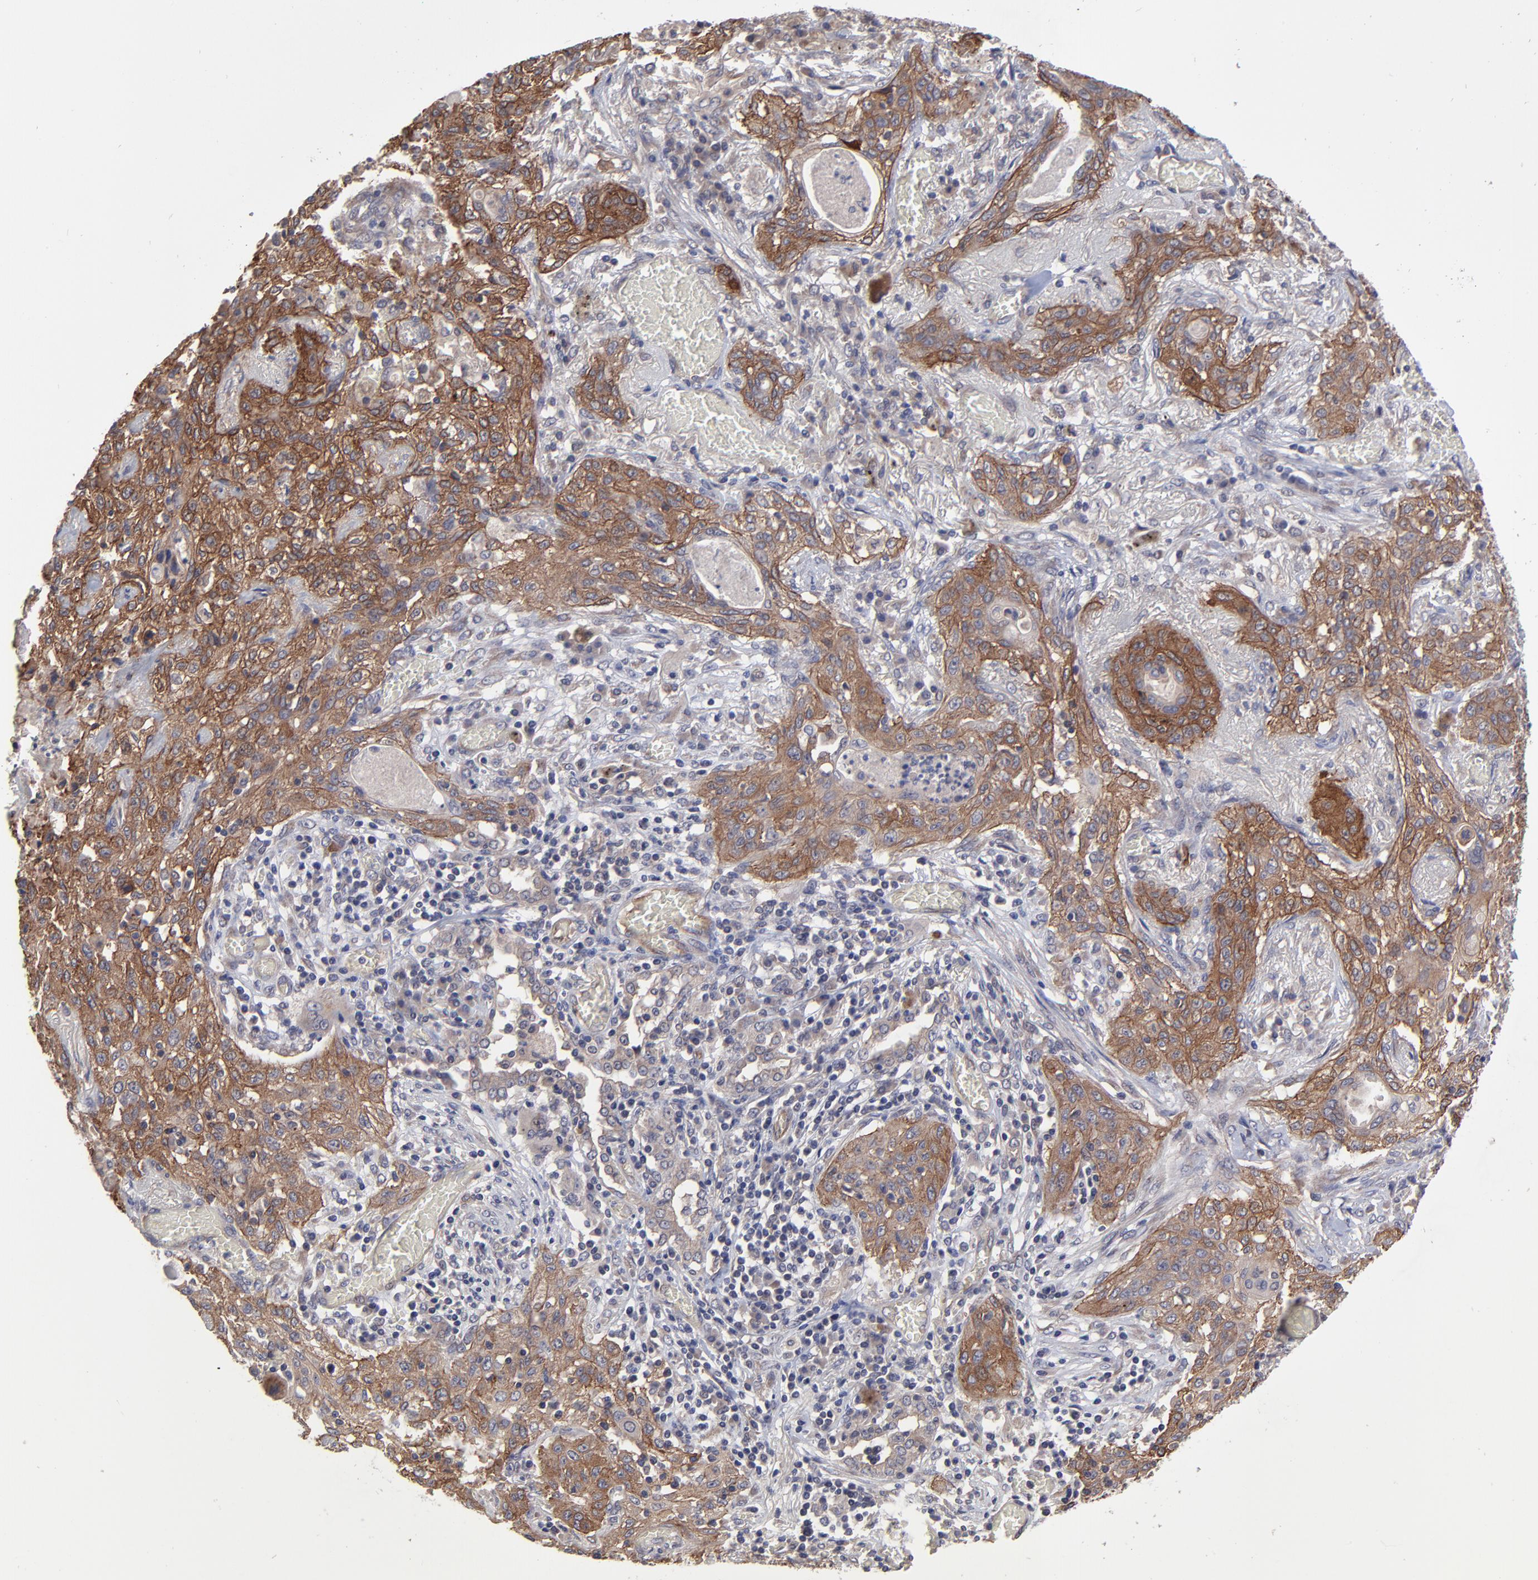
{"staining": {"intensity": "strong", "quantity": ">75%", "location": "cytoplasmic/membranous"}, "tissue": "lung cancer", "cell_type": "Tumor cells", "image_type": "cancer", "snomed": [{"axis": "morphology", "description": "Squamous cell carcinoma, NOS"}, {"axis": "topography", "description": "Lung"}], "caption": "Lung cancer (squamous cell carcinoma) was stained to show a protein in brown. There is high levels of strong cytoplasmic/membranous staining in approximately >75% of tumor cells. The protein of interest is shown in brown color, while the nuclei are stained blue.", "gene": "ZNF780B", "patient": {"sex": "female", "age": 47}}